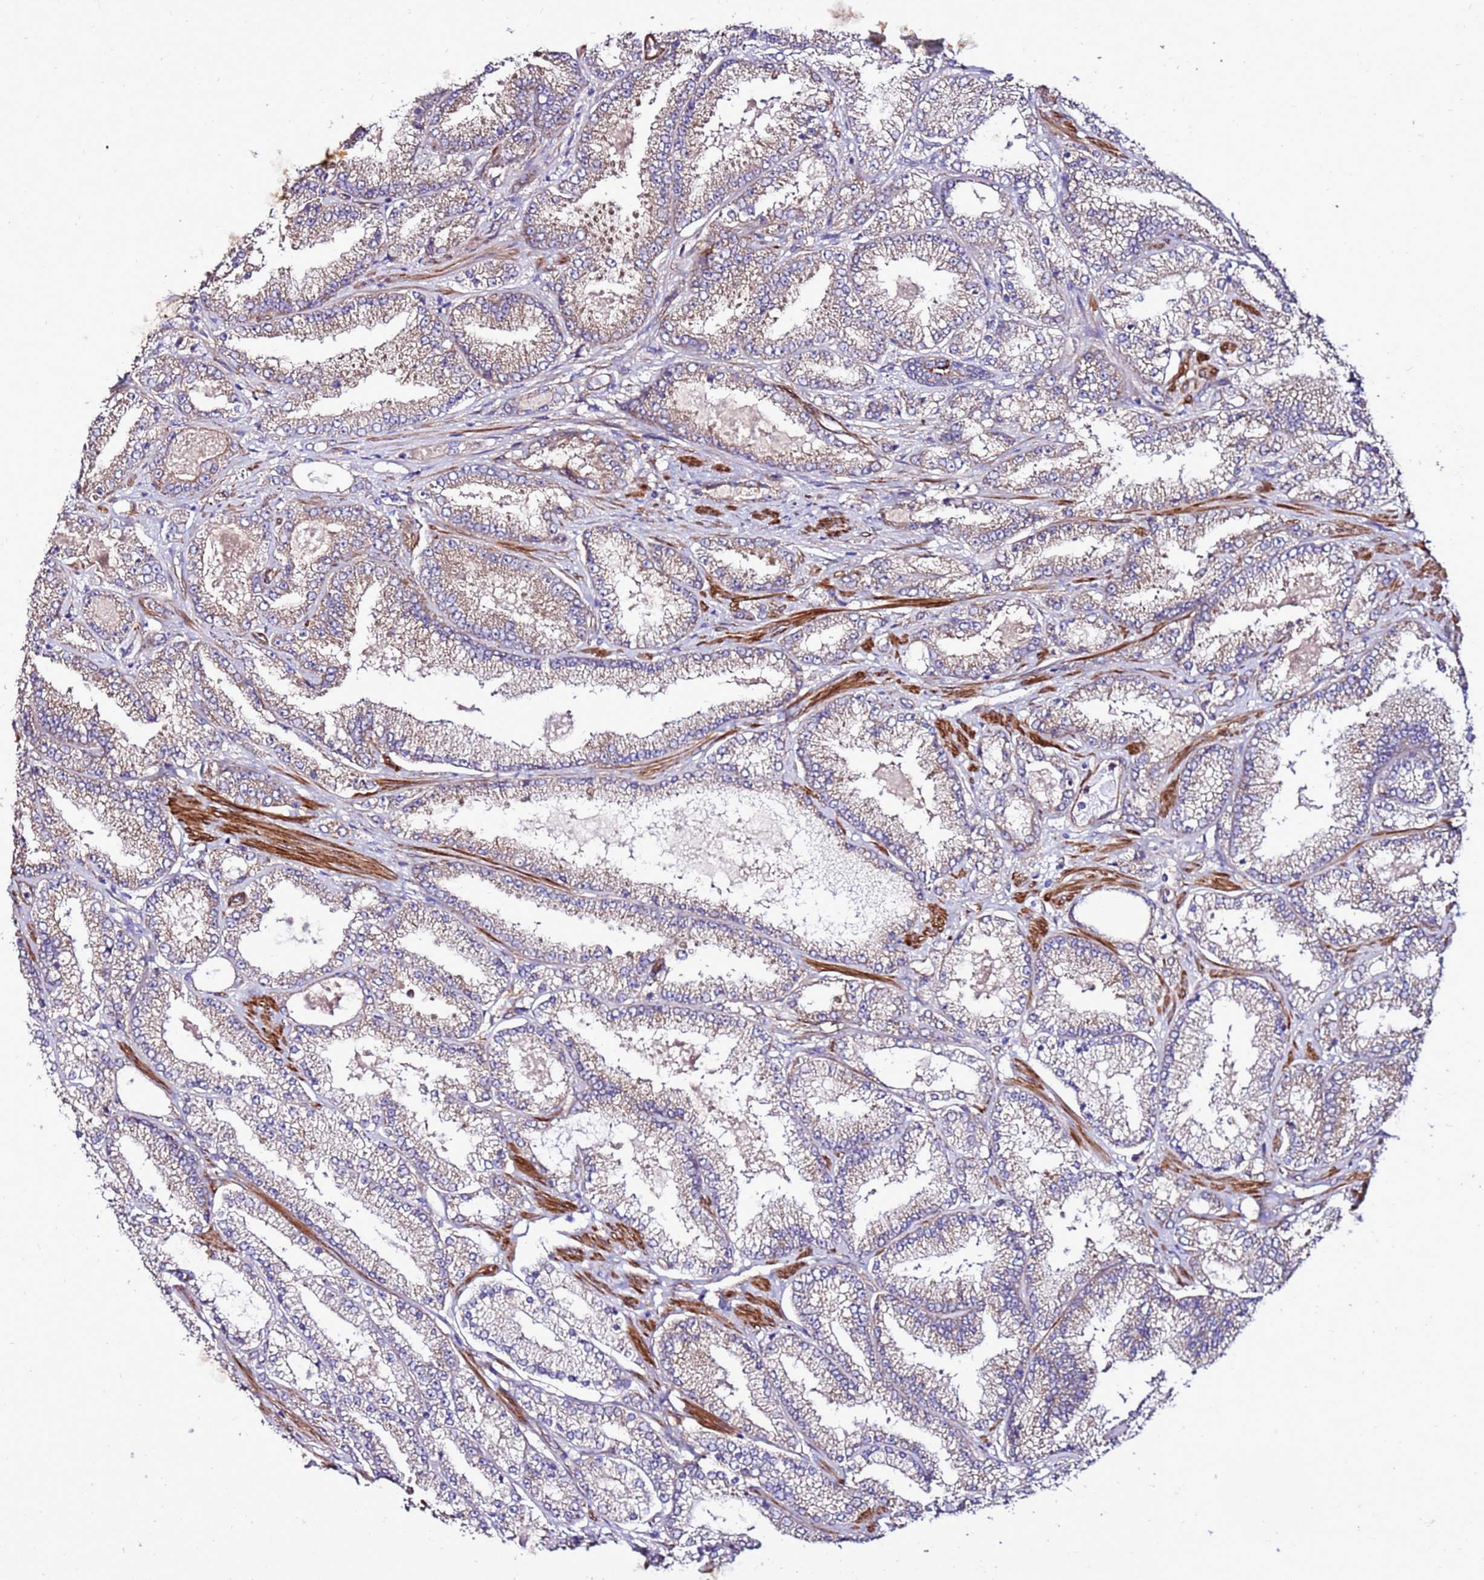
{"staining": {"intensity": "weak", "quantity": ">75%", "location": "cytoplasmic/membranous"}, "tissue": "prostate cancer", "cell_type": "Tumor cells", "image_type": "cancer", "snomed": [{"axis": "morphology", "description": "Adenocarcinoma, High grade"}, {"axis": "topography", "description": "Prostate"}], "caption": "Immunohistochemistry (IHC) micrograph of prostate adenocarcinoma (high-grade) stained for a protein (brown), which shows low levels of weak cytoplasmic/membranous staining in approximately >75% of tumor cells.", "gene": "EI24", "patient": {"sex": "male", "age": 68}}